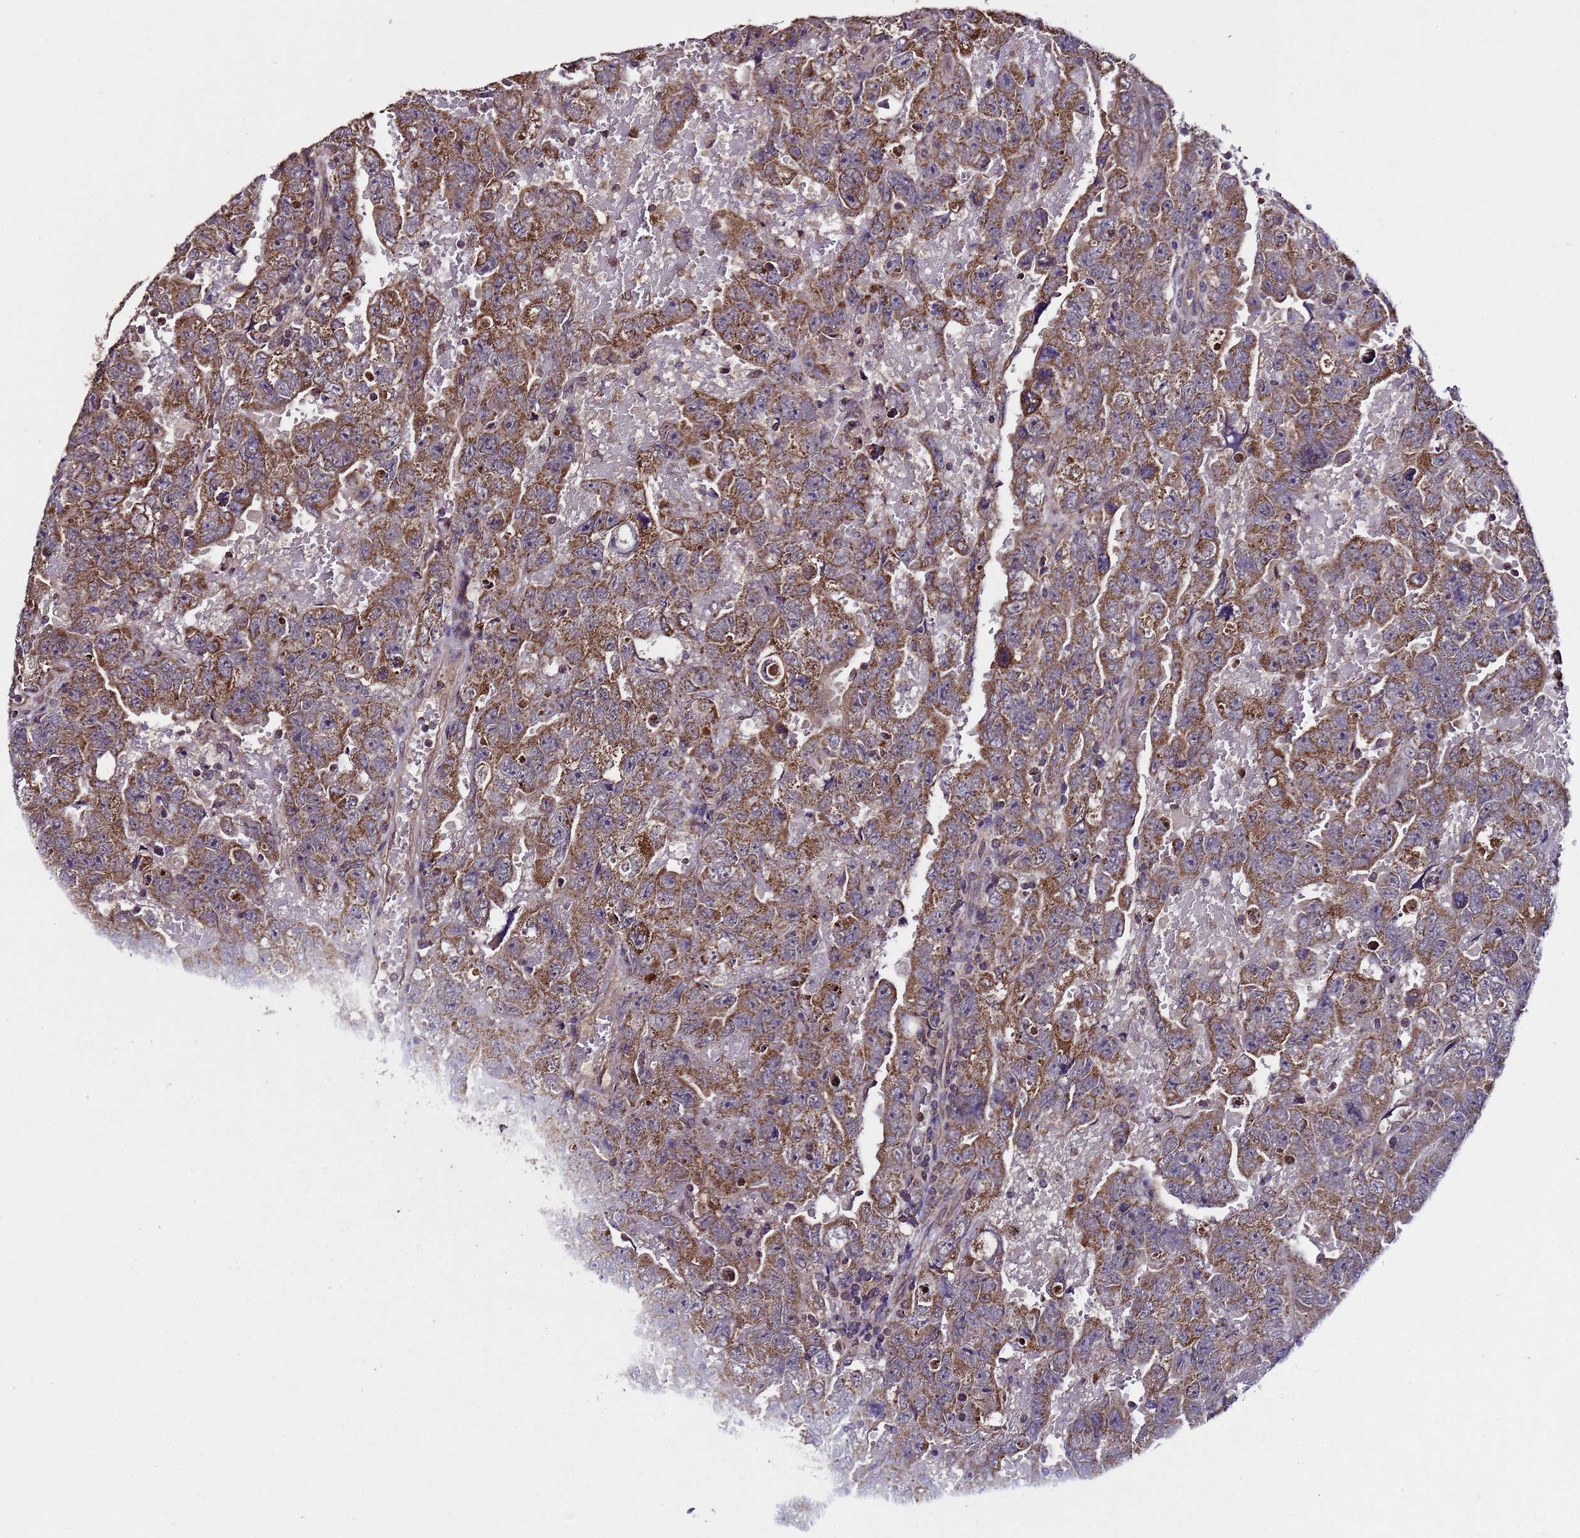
{"staining": {"intensity": "moderate", "quantity": ">75%", "location": "cytoplasmic/membranous"}, "tissue": "testis cancer", "cell_type": "Tumor cells", "image_type": "cancer", "snomed": [{"axis": "morphology", "description": "Carcinoma, Embryonal, NOS"}, {"axis": "topography", "description": "Testis"}], "caption": "Protein expression analysis of human testis cancer reveals moderate cytoplasmic/membranous expression in about >75% of tumor cells.", "gene": "HSPBAP1", "patient": {"sex": "male", "age": 45}}